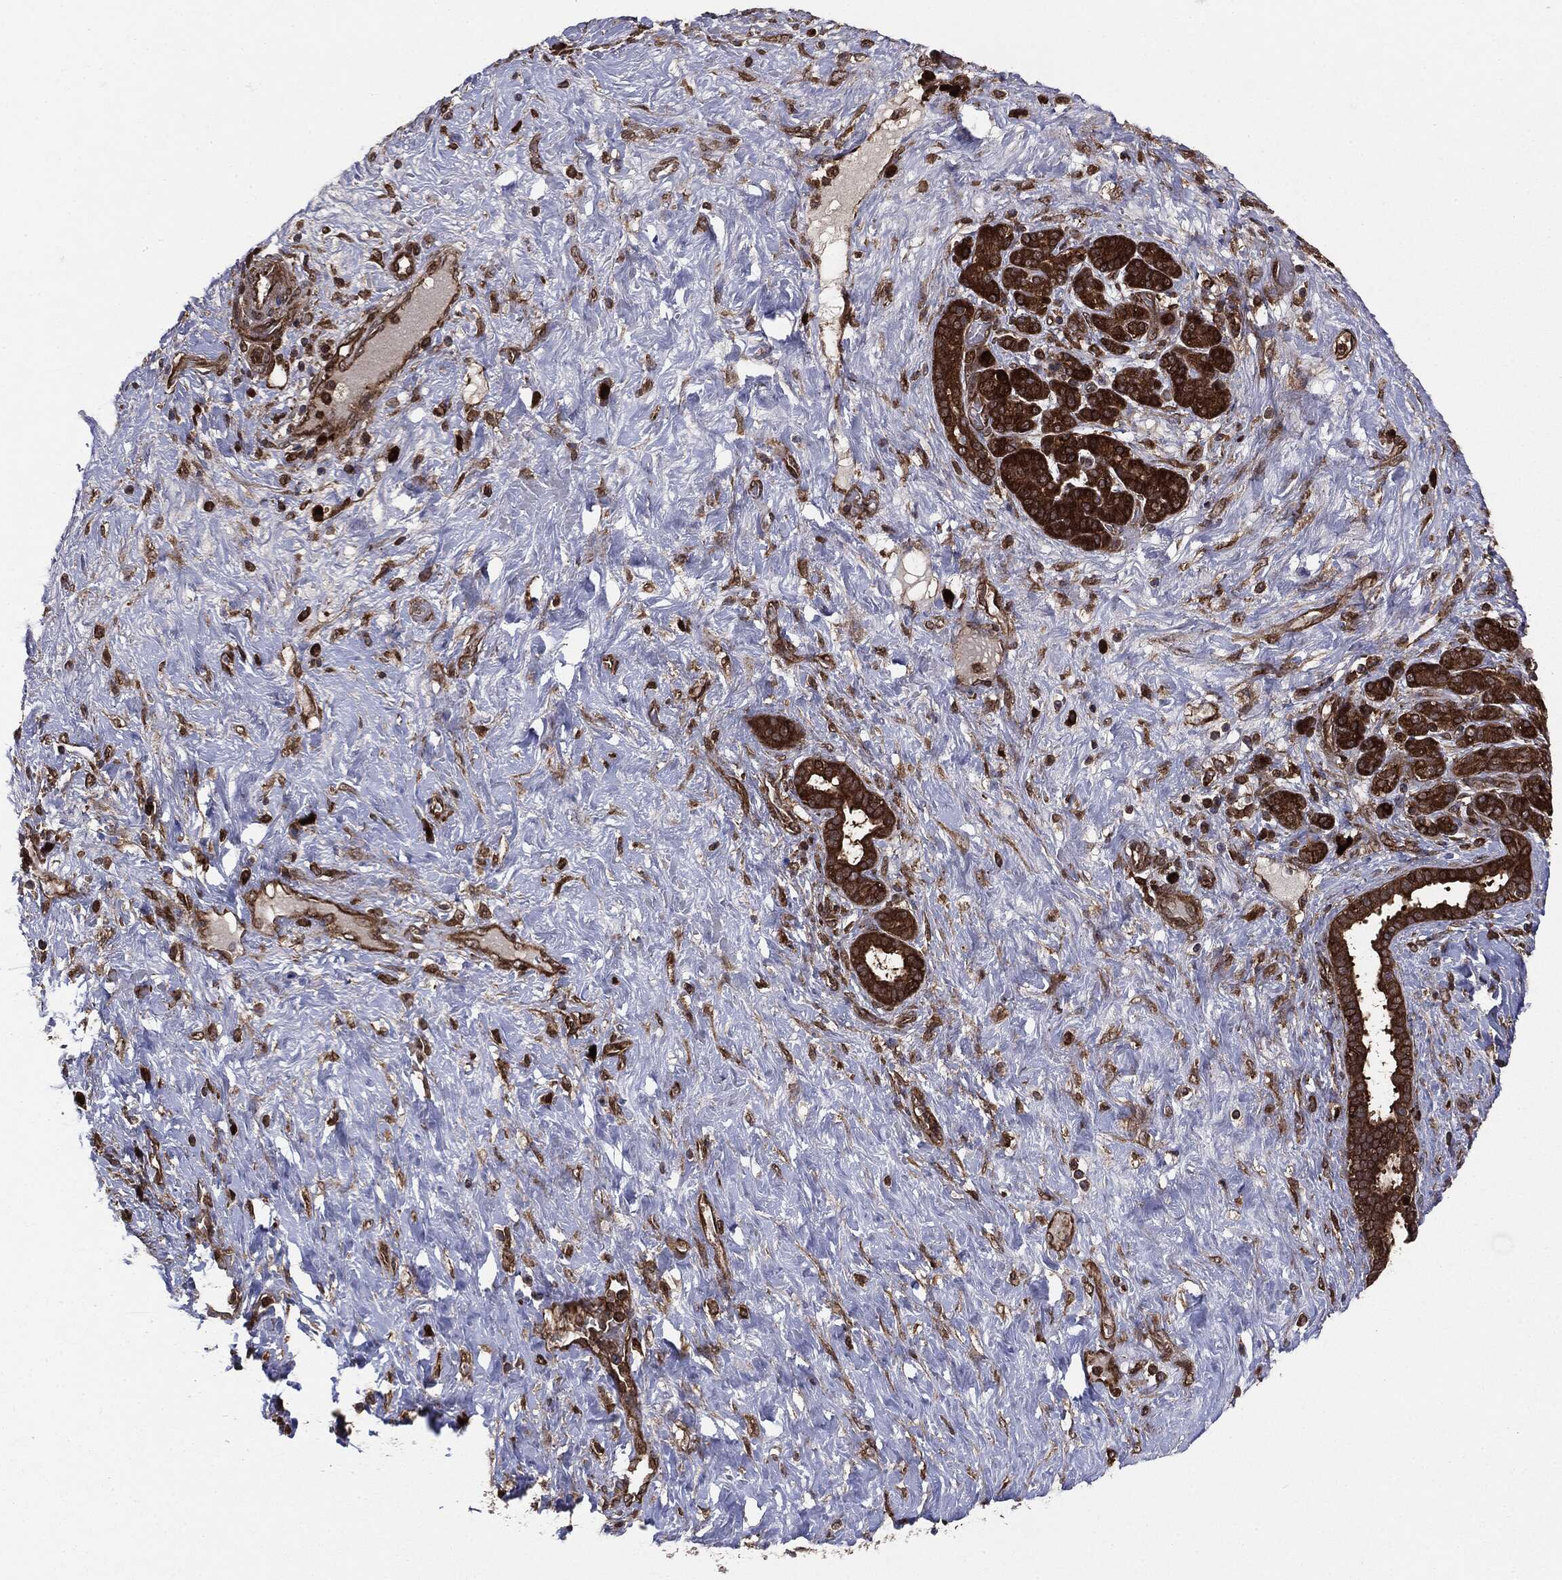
{"staining": {"intensity": "strong", "quantity": ">75%", "location": "cytoplasmic/membranous"}, "tissue": "pancreatic cancer", "cell_type": "Tumor cells", "image_type": "cancer", "snomed": [{"axis": "morphology", "description": "Adenocarcinoma, NOS"}, {"axis": "topography", "description": "Pancreas"}], "caption": "Protein staining shows strong cytoplasmic/membranous staining in approximately >75% of tumor cells in pancreatic cancer.", "gene": "NME1", "patient": {"sex": "male", "age": 44}}